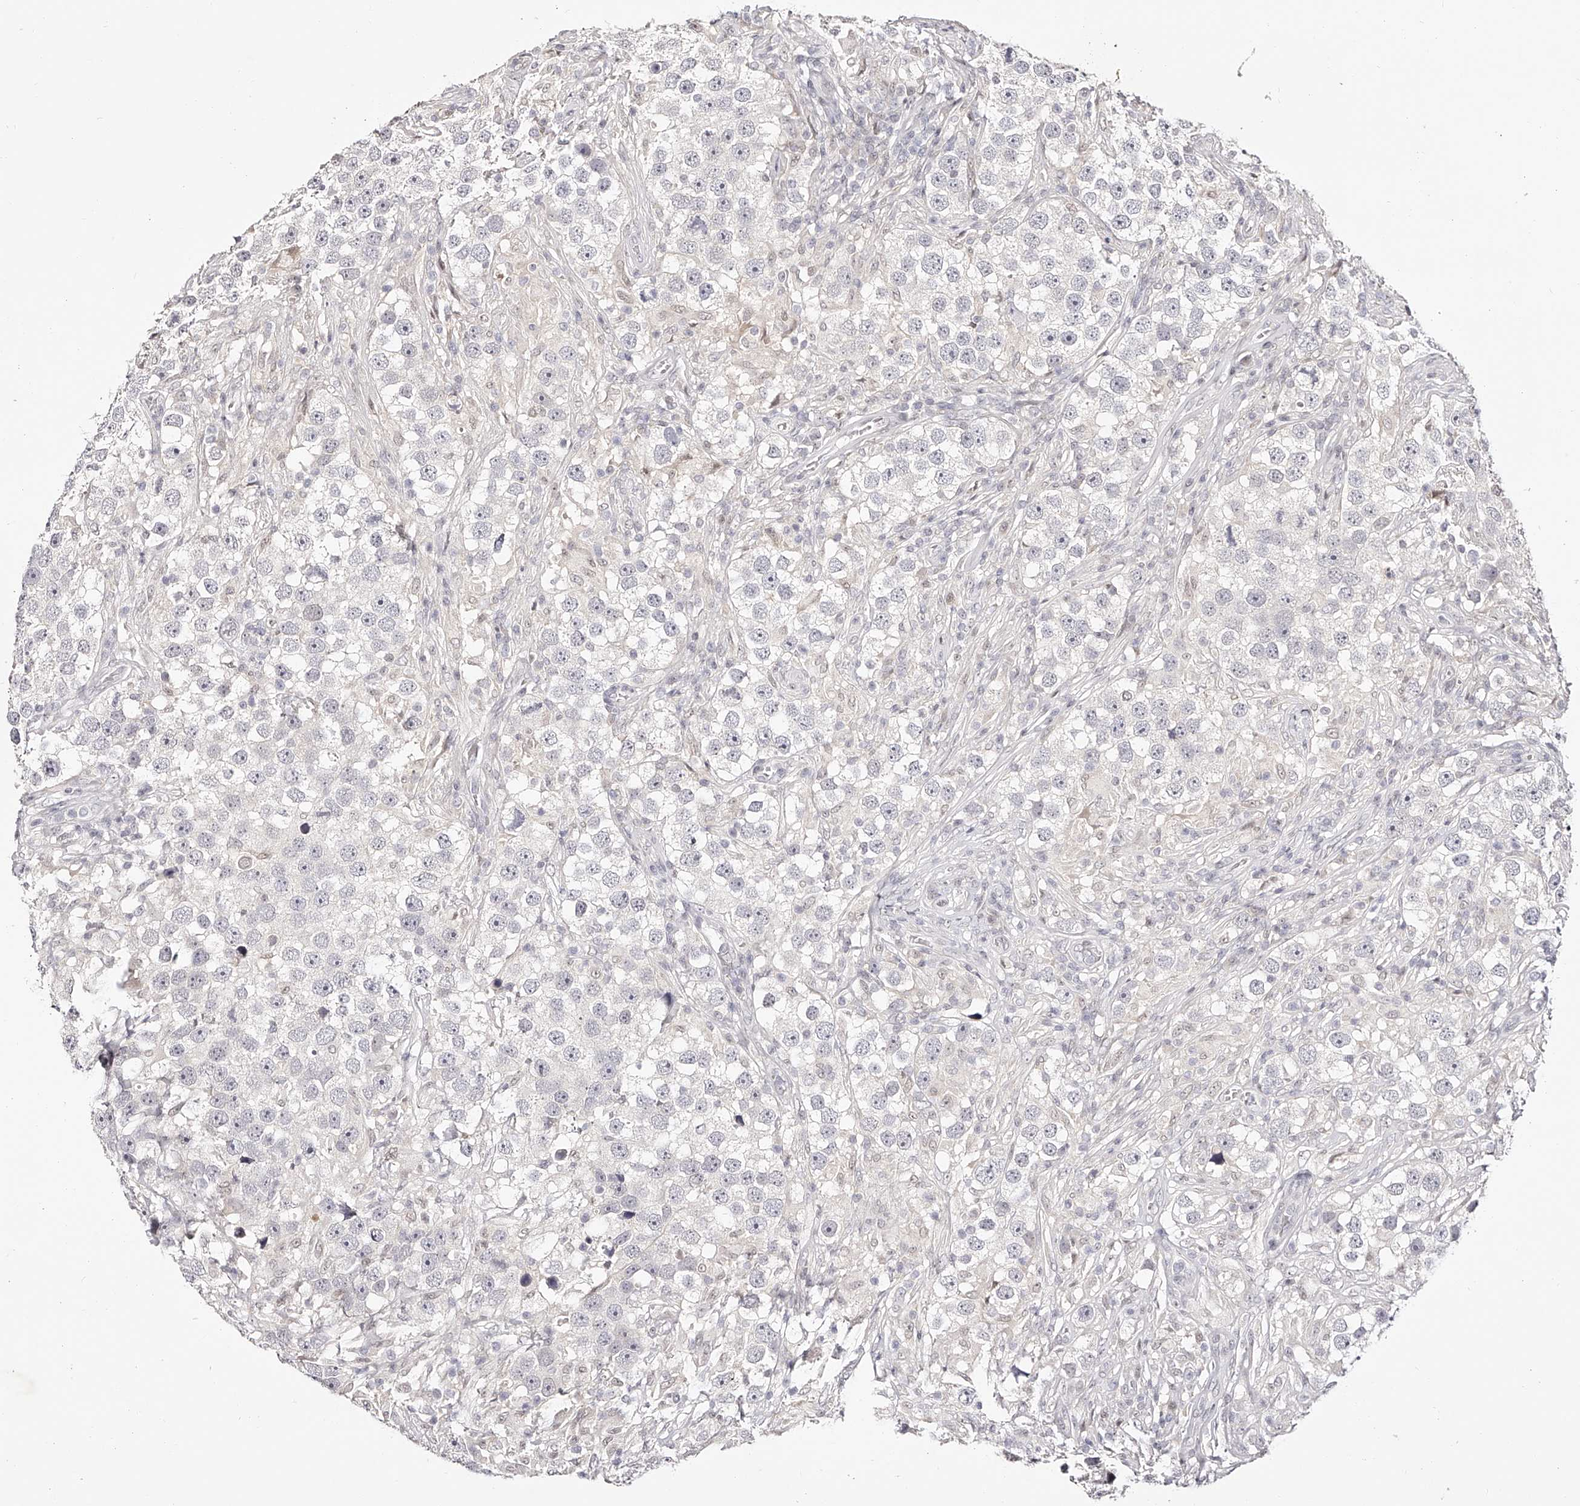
{"staining": {"intensity": "negative", "quantity": "none", "location": "none"}, "tissue": "testis cancer", "cell_type": "Tumor cells", "image_type": "cancer", "snomed": [{"axis": "morphology", "description": "Seminoma, NOS"}, {"axis": "topography", "description": "Testis"}], "caption": "Tumor cells show no significant expression in testis cancer. (DAB immunohistochemistry visualized using brightfield microscopy, high magnification).", "gene": "USF3", "patient": {"sex": "male", "age": 49}}